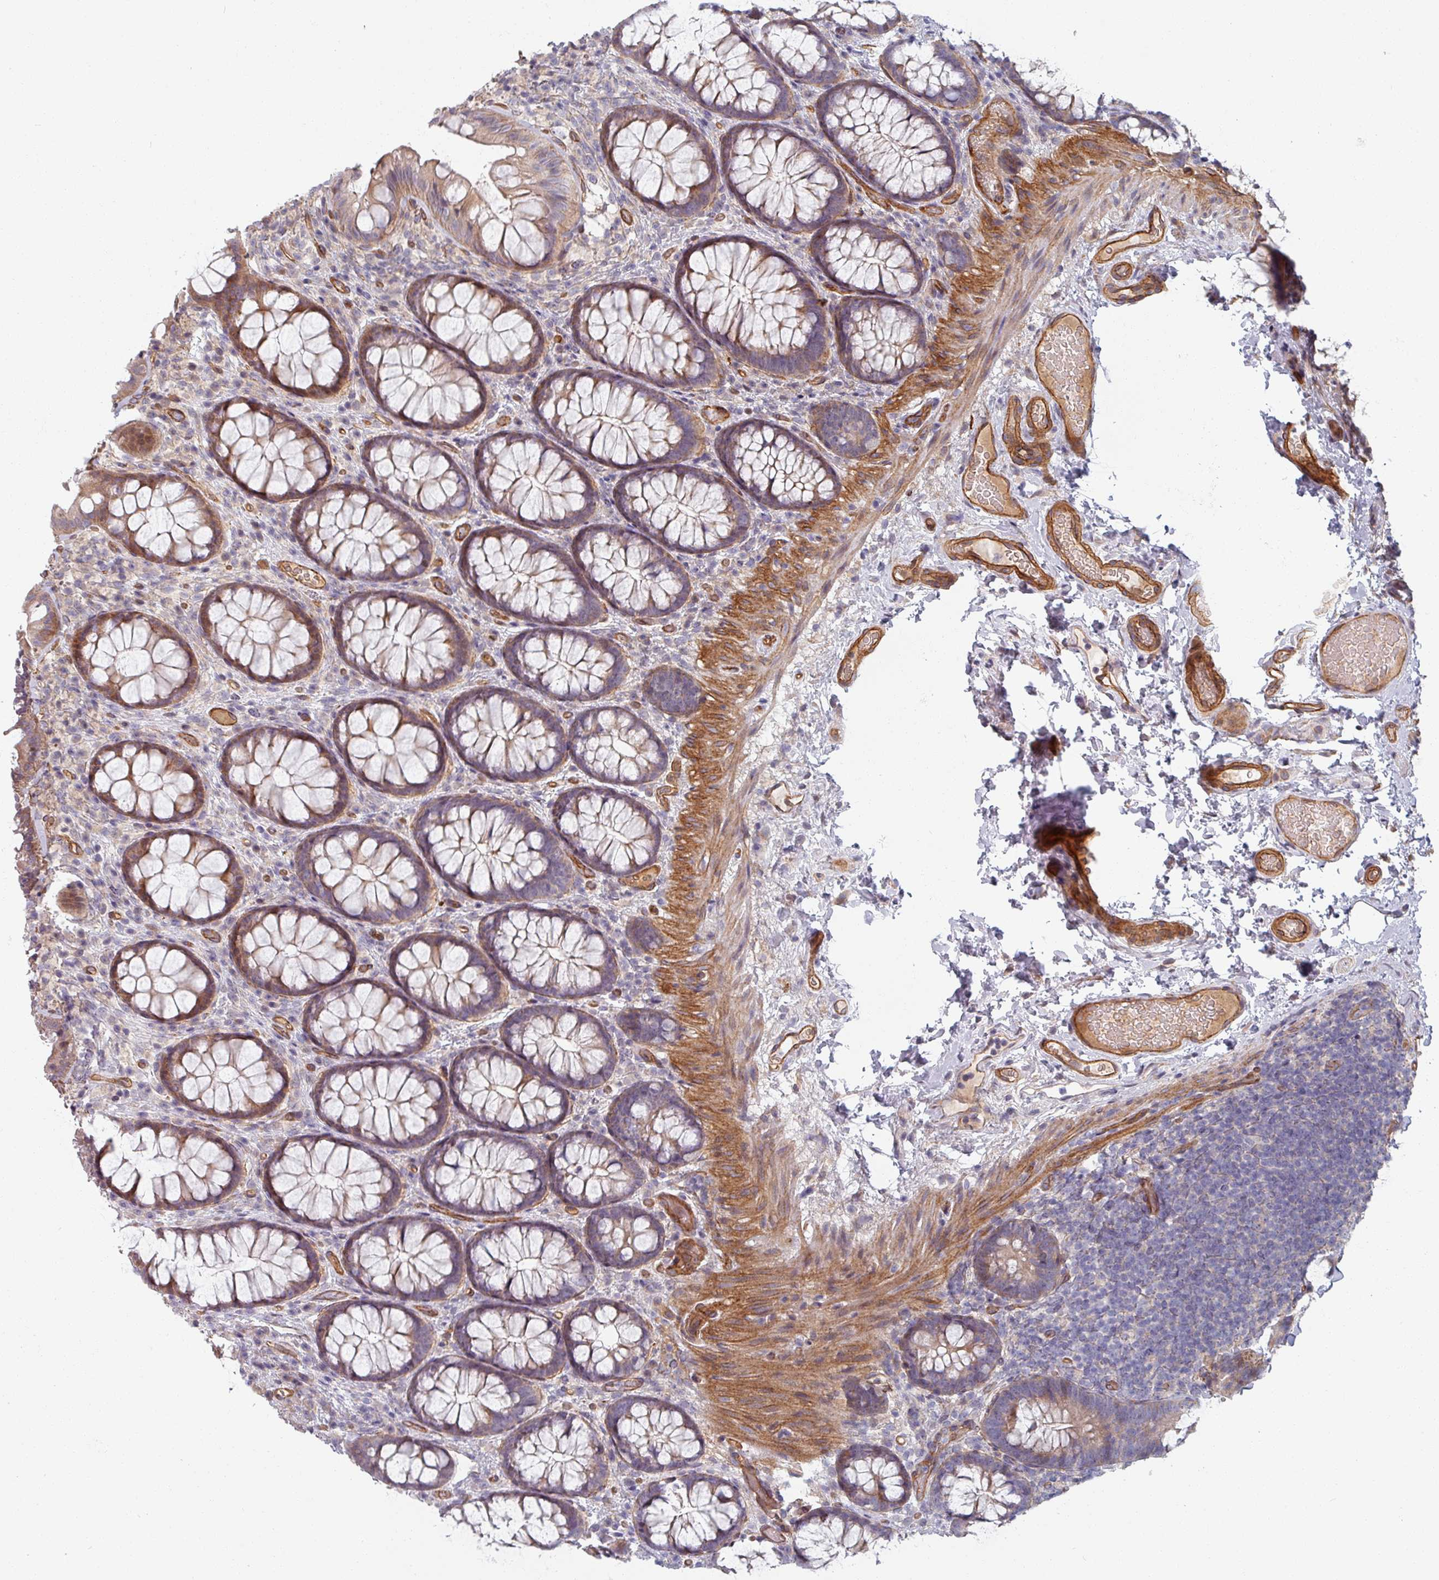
{"staining": {"intensity": "moderate", "quantity": ">75%", "location": "cytoplasmic/membranous"}, "tissue": "colon", "cell_type": "Endothelial cells", "image_type": "normal", "snomed": [{"axis": "morphology", "description": "Normal tissue, NOS"}, {"axis": "topography", "description": "Colon"}], "caption": "IHC image of normal human colon stained for a protein (brown), which exhibits medium levels of moderate cytoplasmic/membranous positivity in approximately >75% of endothelial cells.", "gene": "C4BPB", "patient": {"sex": "male", "age": 46}}